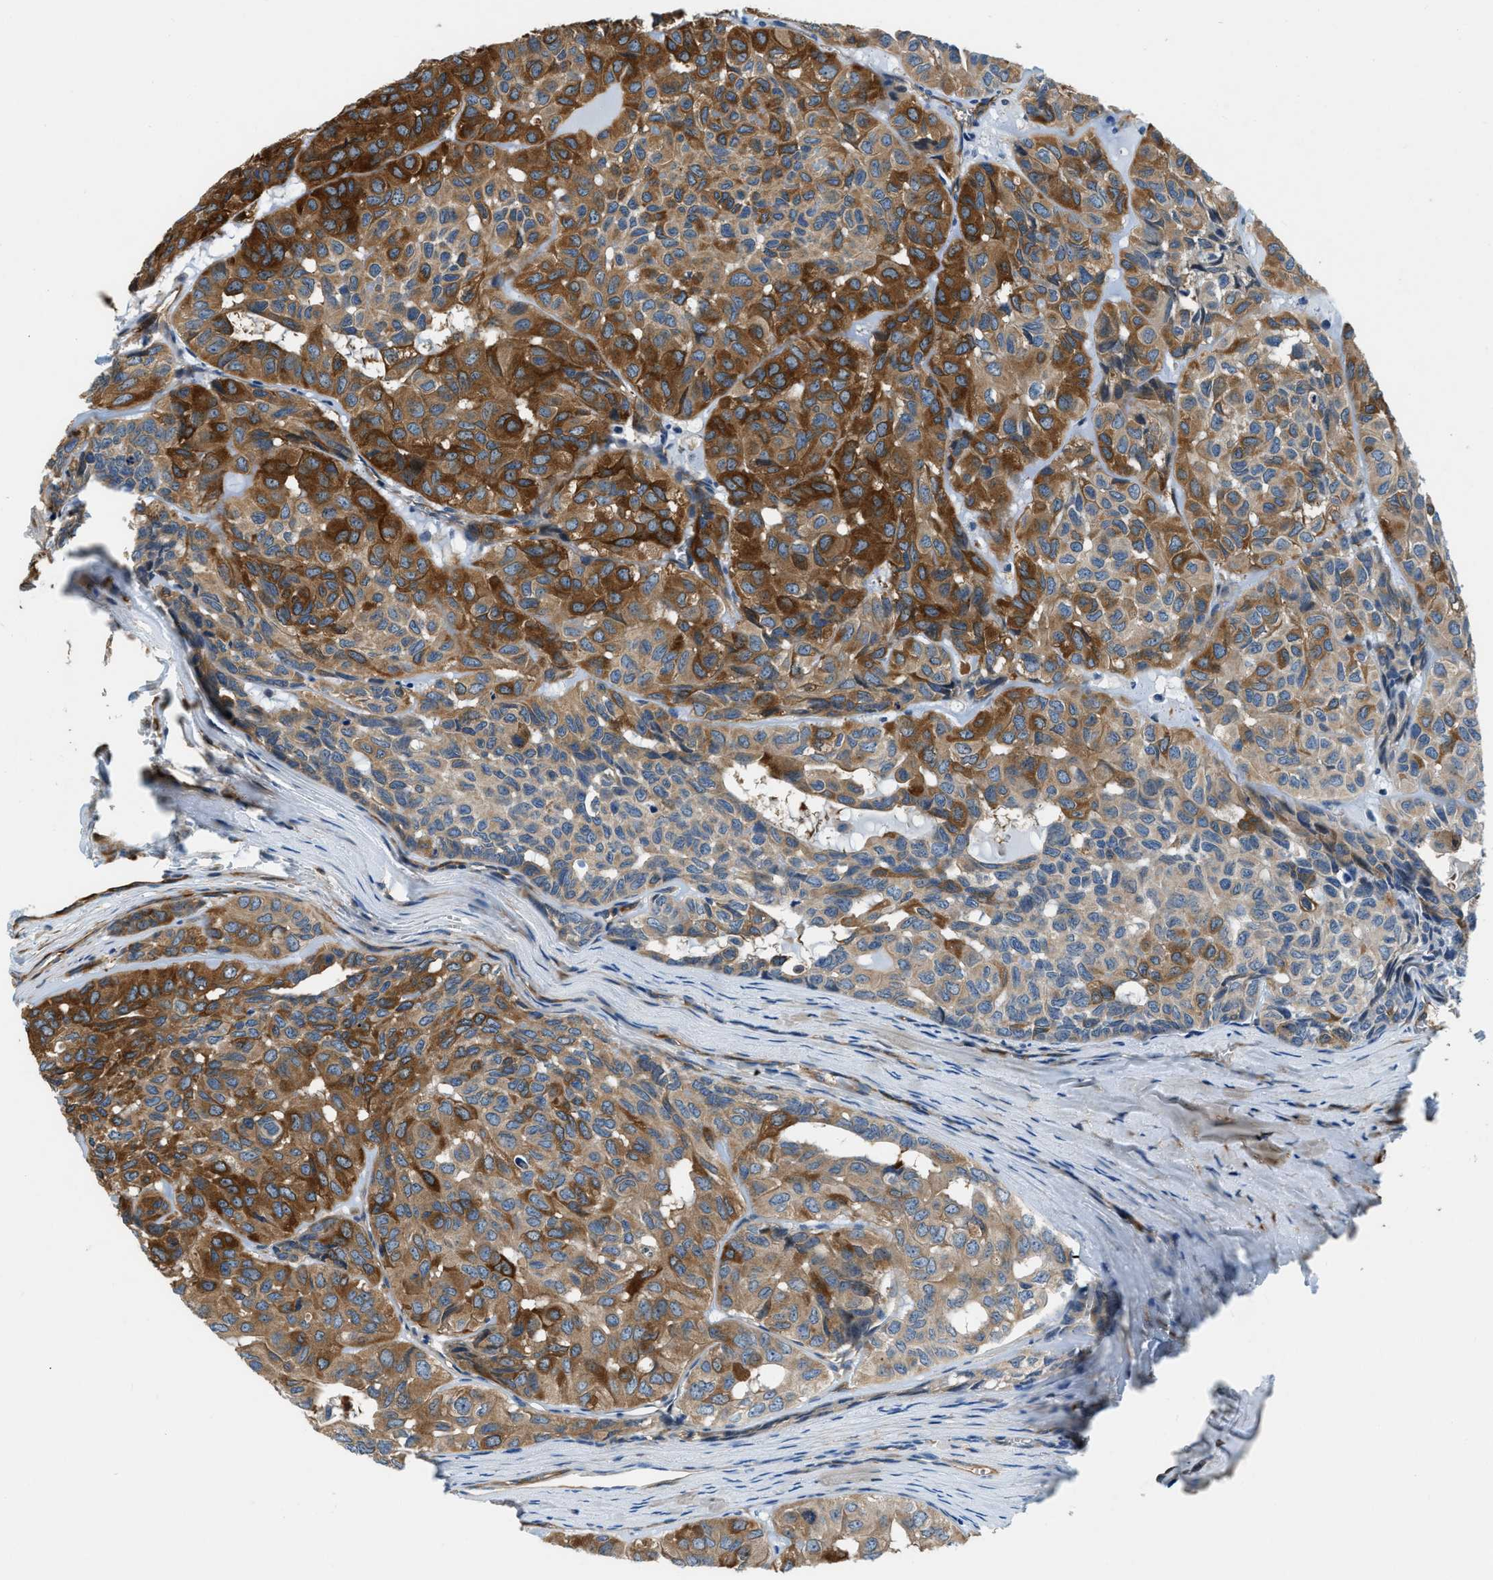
{"staining": {"intensity": "moderate", "quantity": "25%-75%", "location": "cytoplasmic/membranous"}, "tissue": "head and neck cancer", "cell_type": "Tumor cells", "image_type": "cancer", "snomed": [{"axis": "morphology", "description": "Adenocarcinoma, NOS"}, {"axis": "topography", "description": "Salivary gland, NOS"}, {"axis": "topography", "description": "Head-Neck"}], "caption": "The micrograph exhibits a brown stain indicating the presence of a protein in the cytoplasmic/membranous of tumor cells in adenocarcinoma (head and neck). (Stains: DAB in brown, nuclei in blue, Microscopy: brightfield microscopy at high magnification).", "gene": "PFKP", "patient": {"sex": "female", "age": 76}}